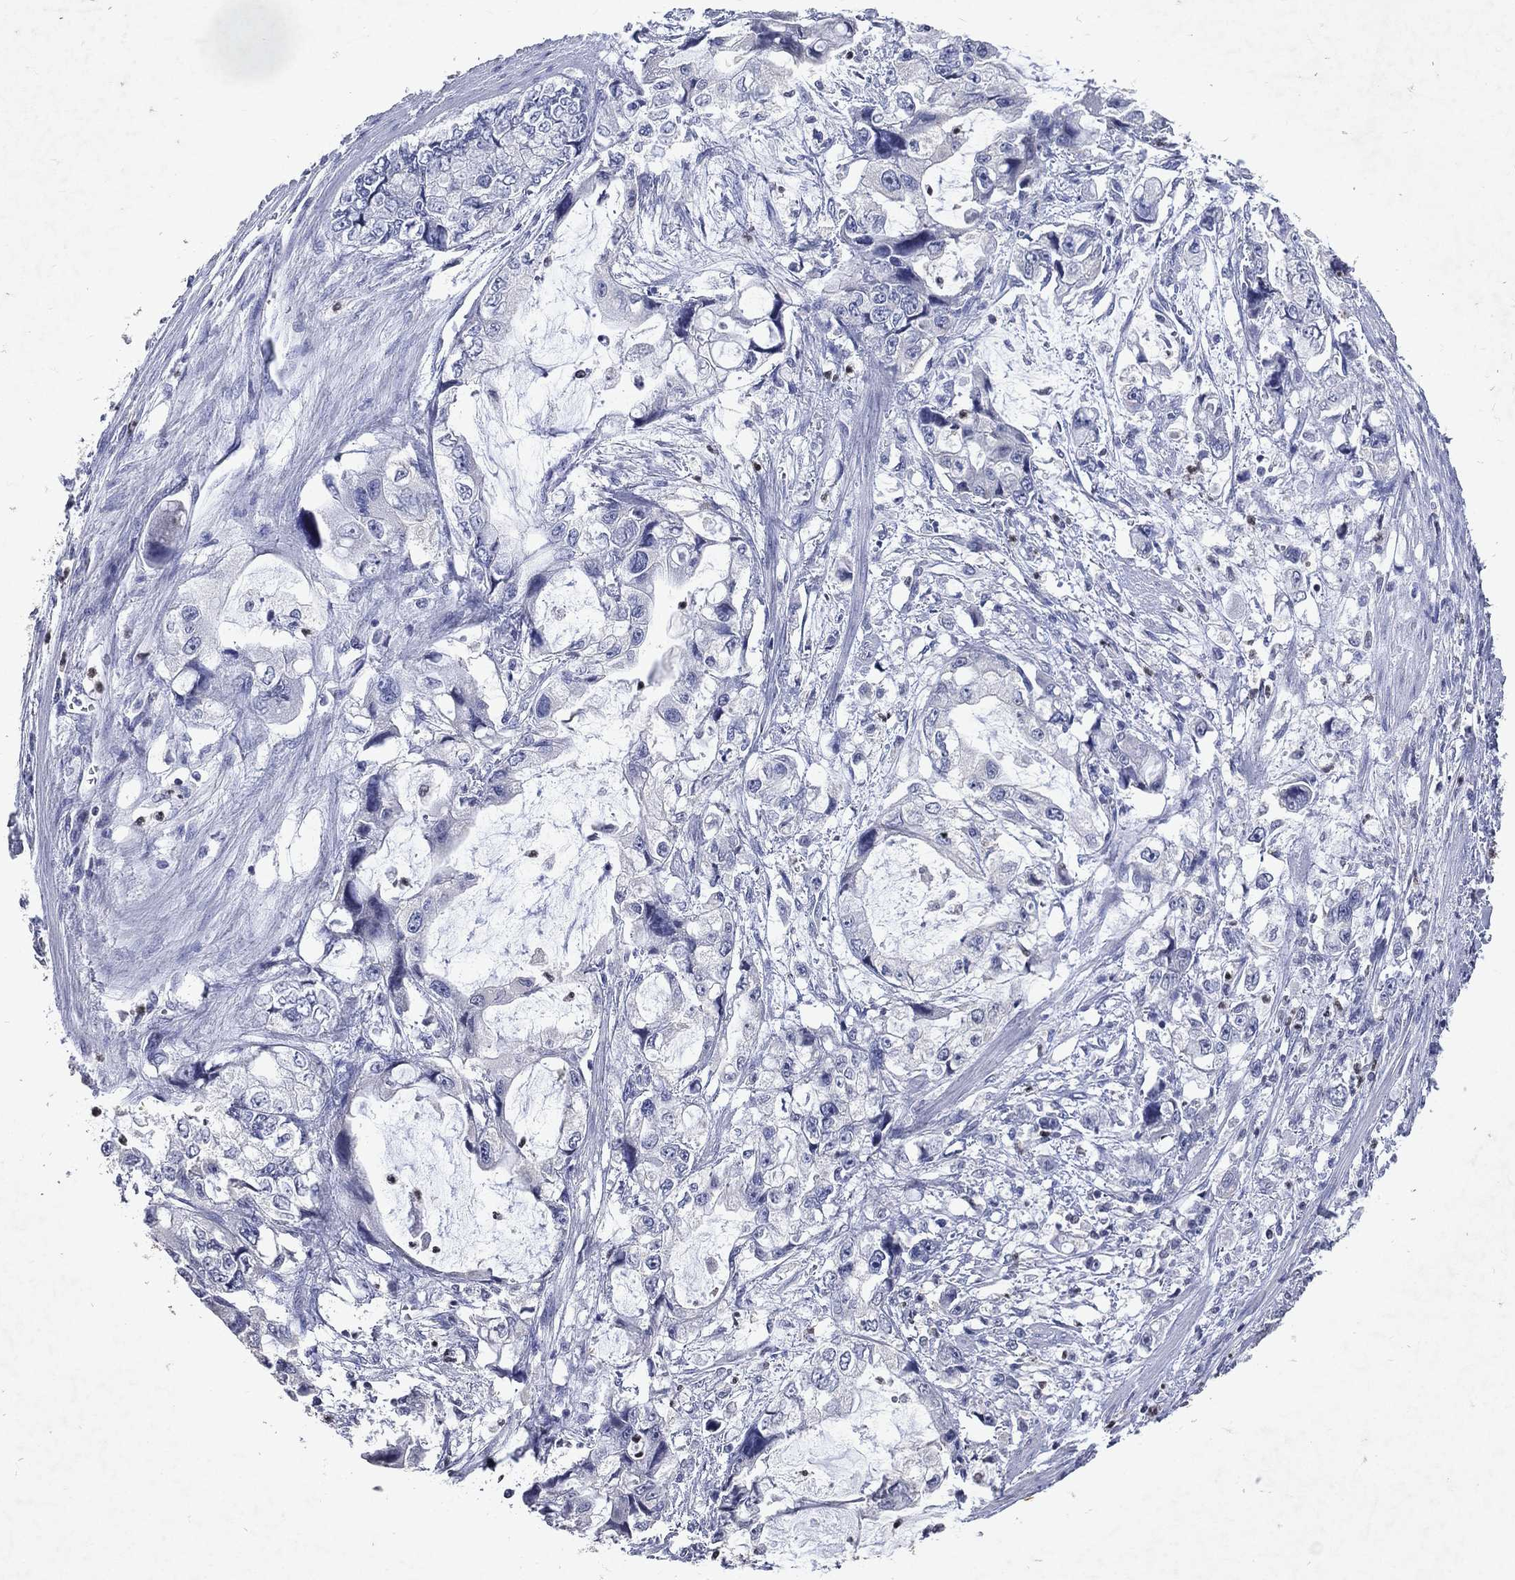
{"staining": {"intensity": "negative", "quantity": "none", "location": "none"}, "tissue": "stomach cancer", "cell_type": "Tumor cells", "image_type": "cancer", "snomed": [{"axis": "morphology", "description": "Adenocarcinoma, NOS"}, {"axis": "topography", "description": "Pancreas"}, {"axis": "topography", "description": "Stomach, upper"}, {"axis": "topography", "description": "Stomach"}], "caption": "DAB immunohistochemical staining of human stomach cancer exhibits no significant expression in tumor cells.", "gene": "SLC34A2", "patient": {"sex": "male", "age": 77}}